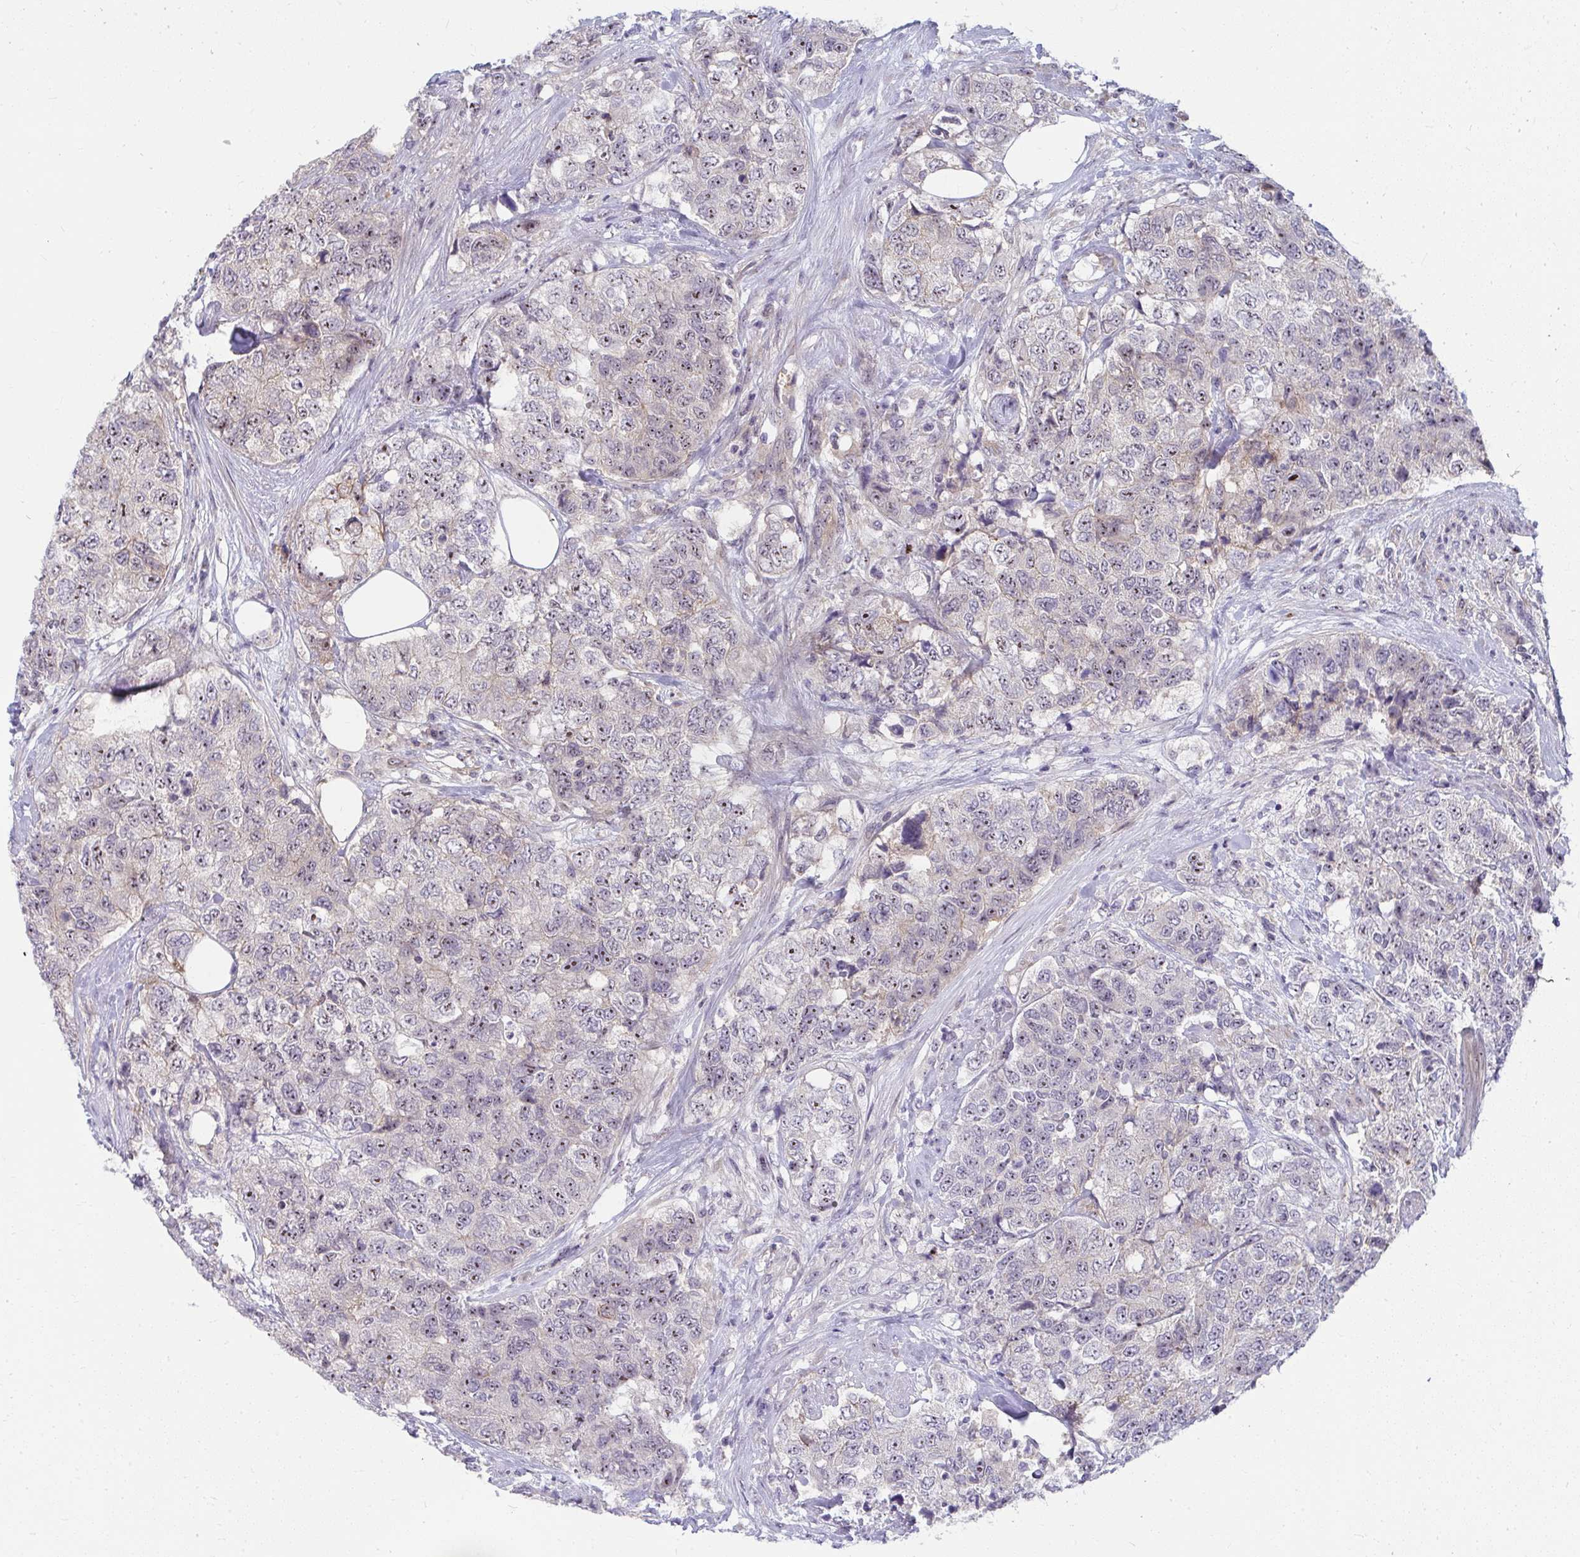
{"staining": {"intensity": "moderate", "quantity": "<25%", "location": "nuclear"}, "tissue": "urothelial cancer", "cell_type": "Tumor cells", "image_type": "cancer", "snomed": [{"axis": "morphology", "description": "Urothelial carcinoma, High grade"}, {"axis": "topography", "description": "Urinary bladder"}], "caption": "A brown stain shows moderate nuclear expression of a protein in urothelial cancer tumor cells. (DAB IHC, brown staining for protein, blue staining for nuclei).", "gene": "MUS81", "patient": {"sex": "female", "age": 78}}